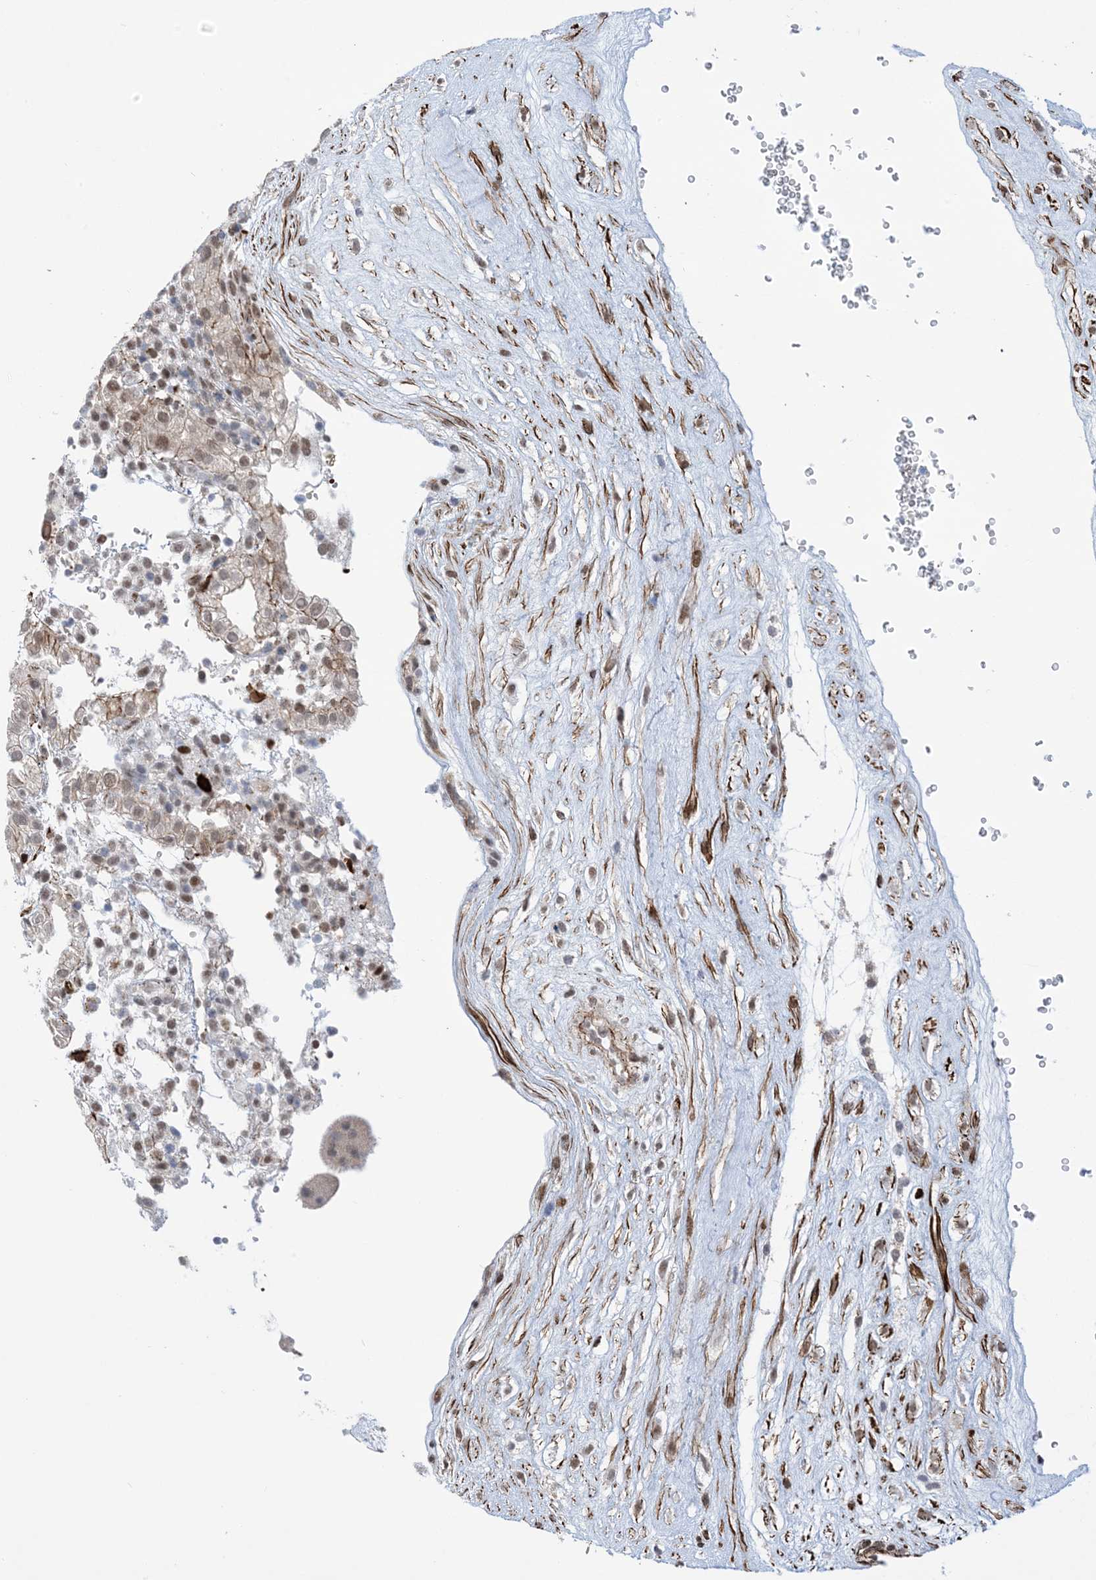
{"staining": {"intensity": "moderate", "quantity": "<25%", "location": "nuclear"}, "tissue": "placenta", "cell_type": "Trophoblastic cells", "image_type": "normal", "snomed": [{"axis": "morphology", "description": "Normal tissue, NOS"}, {"axis": "topography", "description": "Placenta"}], "caption": "The image demonstrates staining of benign placenta, revealing moderate nuclear protein staining (brown color) within trophoblastic cells.", "gene": "ZNF8", "patient": {"sex": "female", "age": 18}}